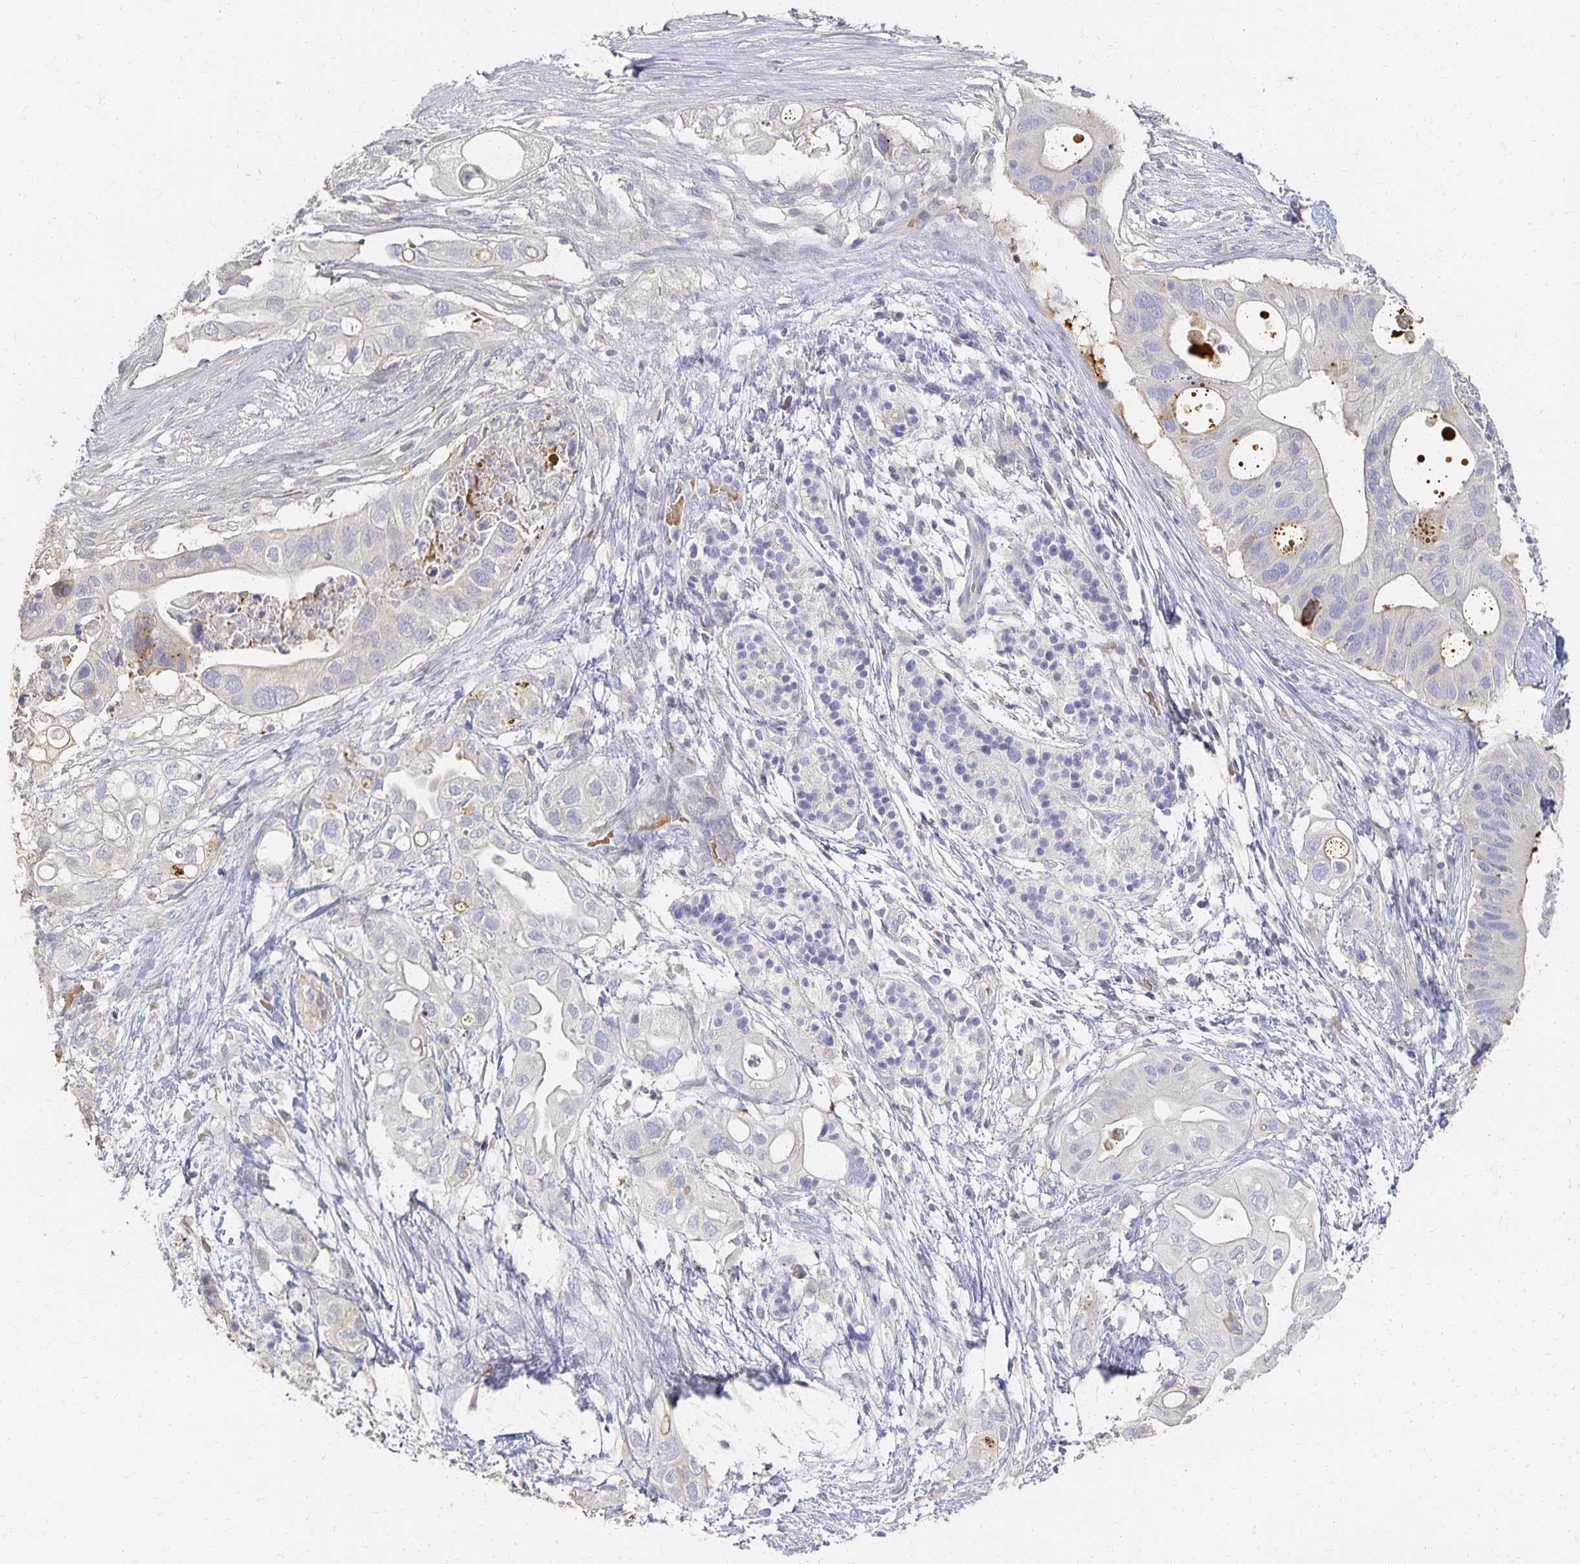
{"staining": {"intensity": "negative", "quantity": "none", "location": "none"}, "tissue": "pancreatic cancer", "cell_type": "Tumor cells", "image_type": "cancer", "snomed": [{"axis": "morphology", "description": "Adenocarcinoma, NOS"}, {"axis": "topography", "description": "Pancreas"}], "caption": "Photomicrograph shows no protein staining in tumor cells of adenocarcinoma (pancreatic) tissue.", "gene": "CST6", "patient": {"sex": "female", "age": 72}}